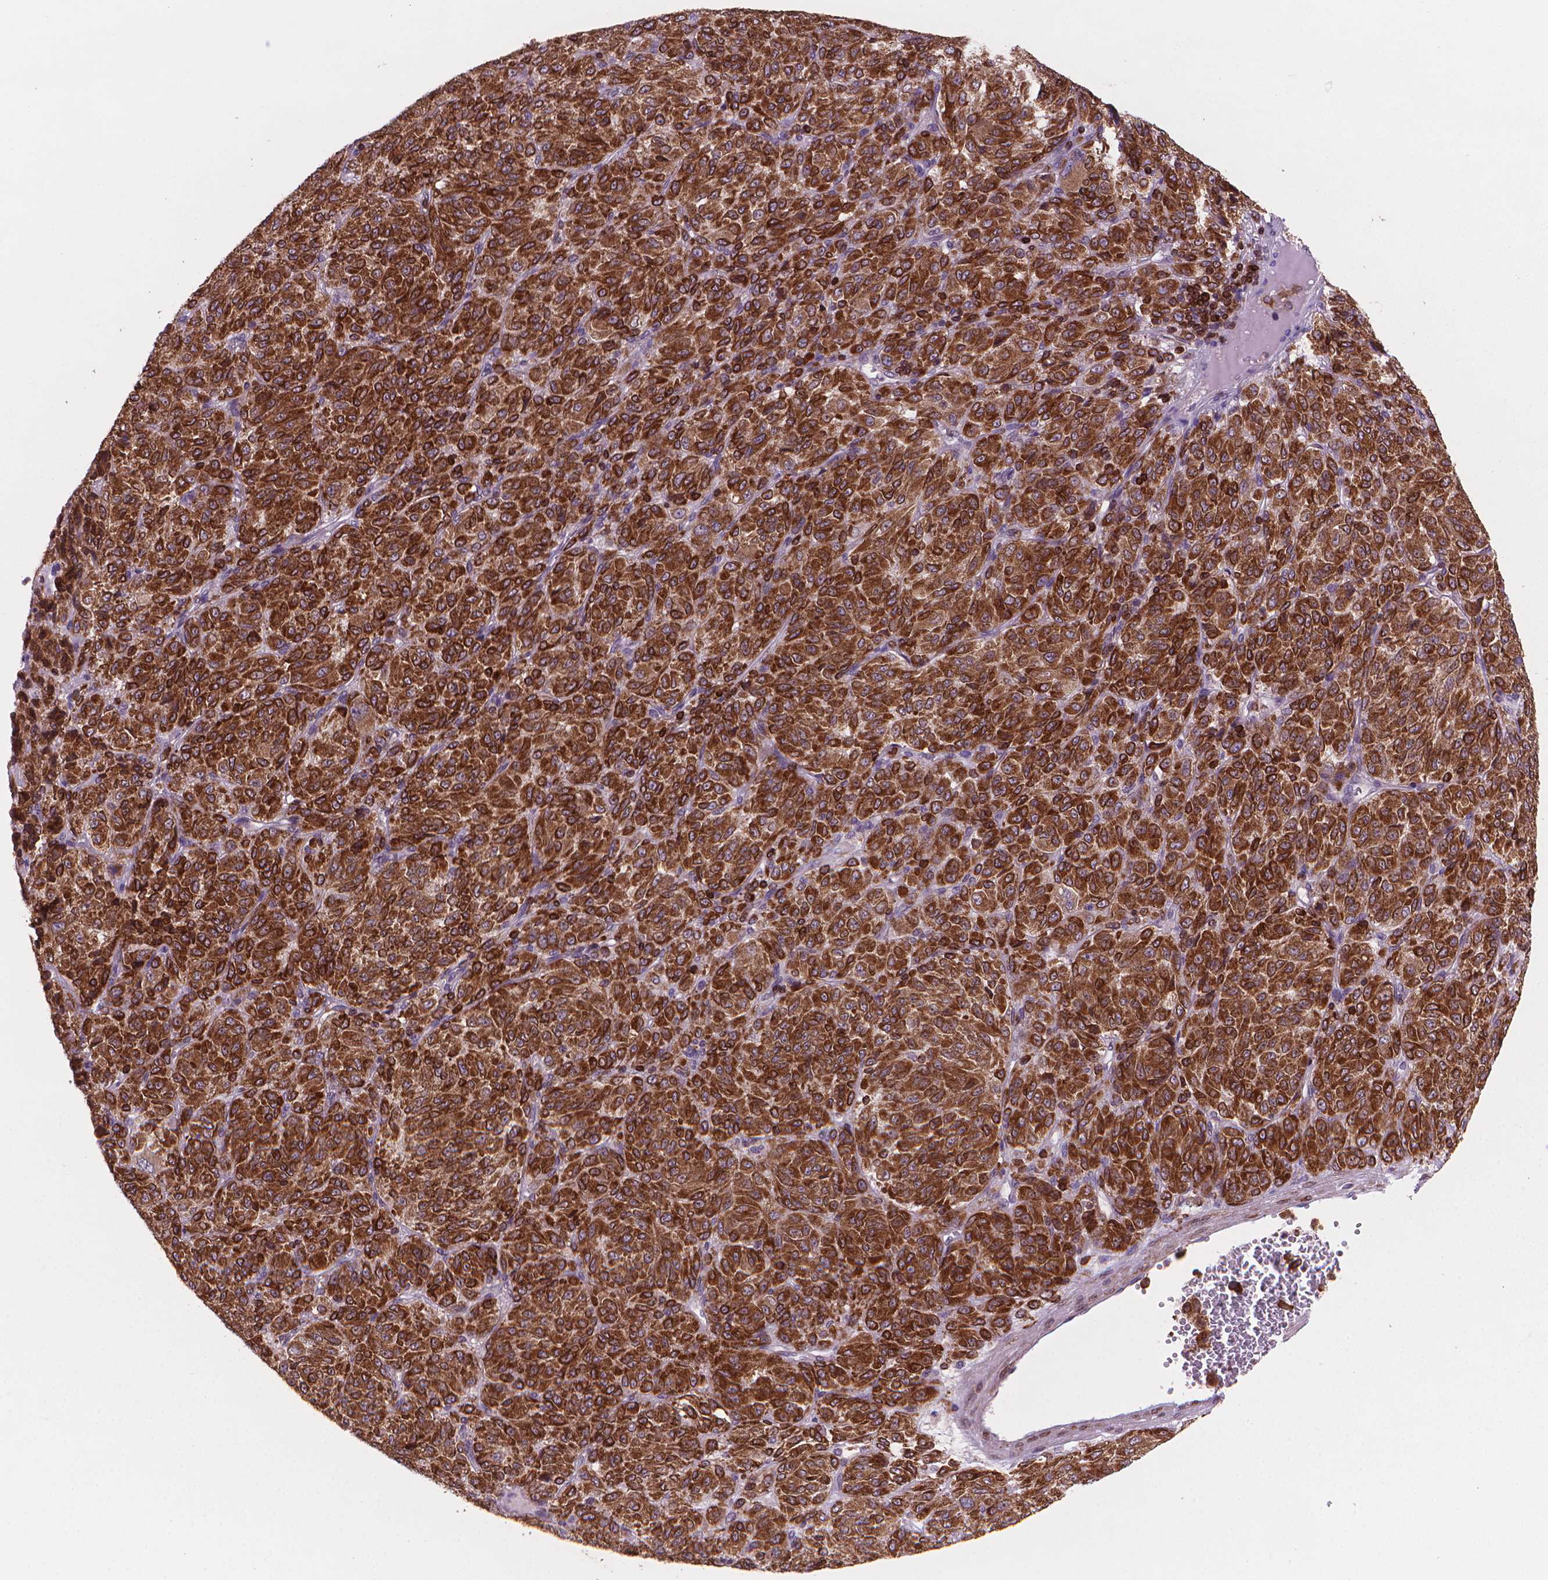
{"staining": {"intensity": "strong", "quantity": ">75%", "location": "cytoplasmic/membranous"}, "tissue": "melanoma", "cell_type": "Tumor cells", "image_type": "cancer", "snomed": [{"axis": "morphology", "description": "Malignant melanoma, Metastatic site"}, {"axis": "topography", "description": "Brain"}], "caption": "IHC staining of melanoma, which reveals high levels of strong cytoplasmic/membranous positivity in about >75% of tumor cells indicating strong cytoplasmic/membranous protein expression. The staining was performed using DAB (3,3'-diaminobenzidine) (brown) for protein detection and nuclei were counterstained in hematoxylin (blue).", "gene": "BCL2", "patient": {"sex": "female", "age": 56}}